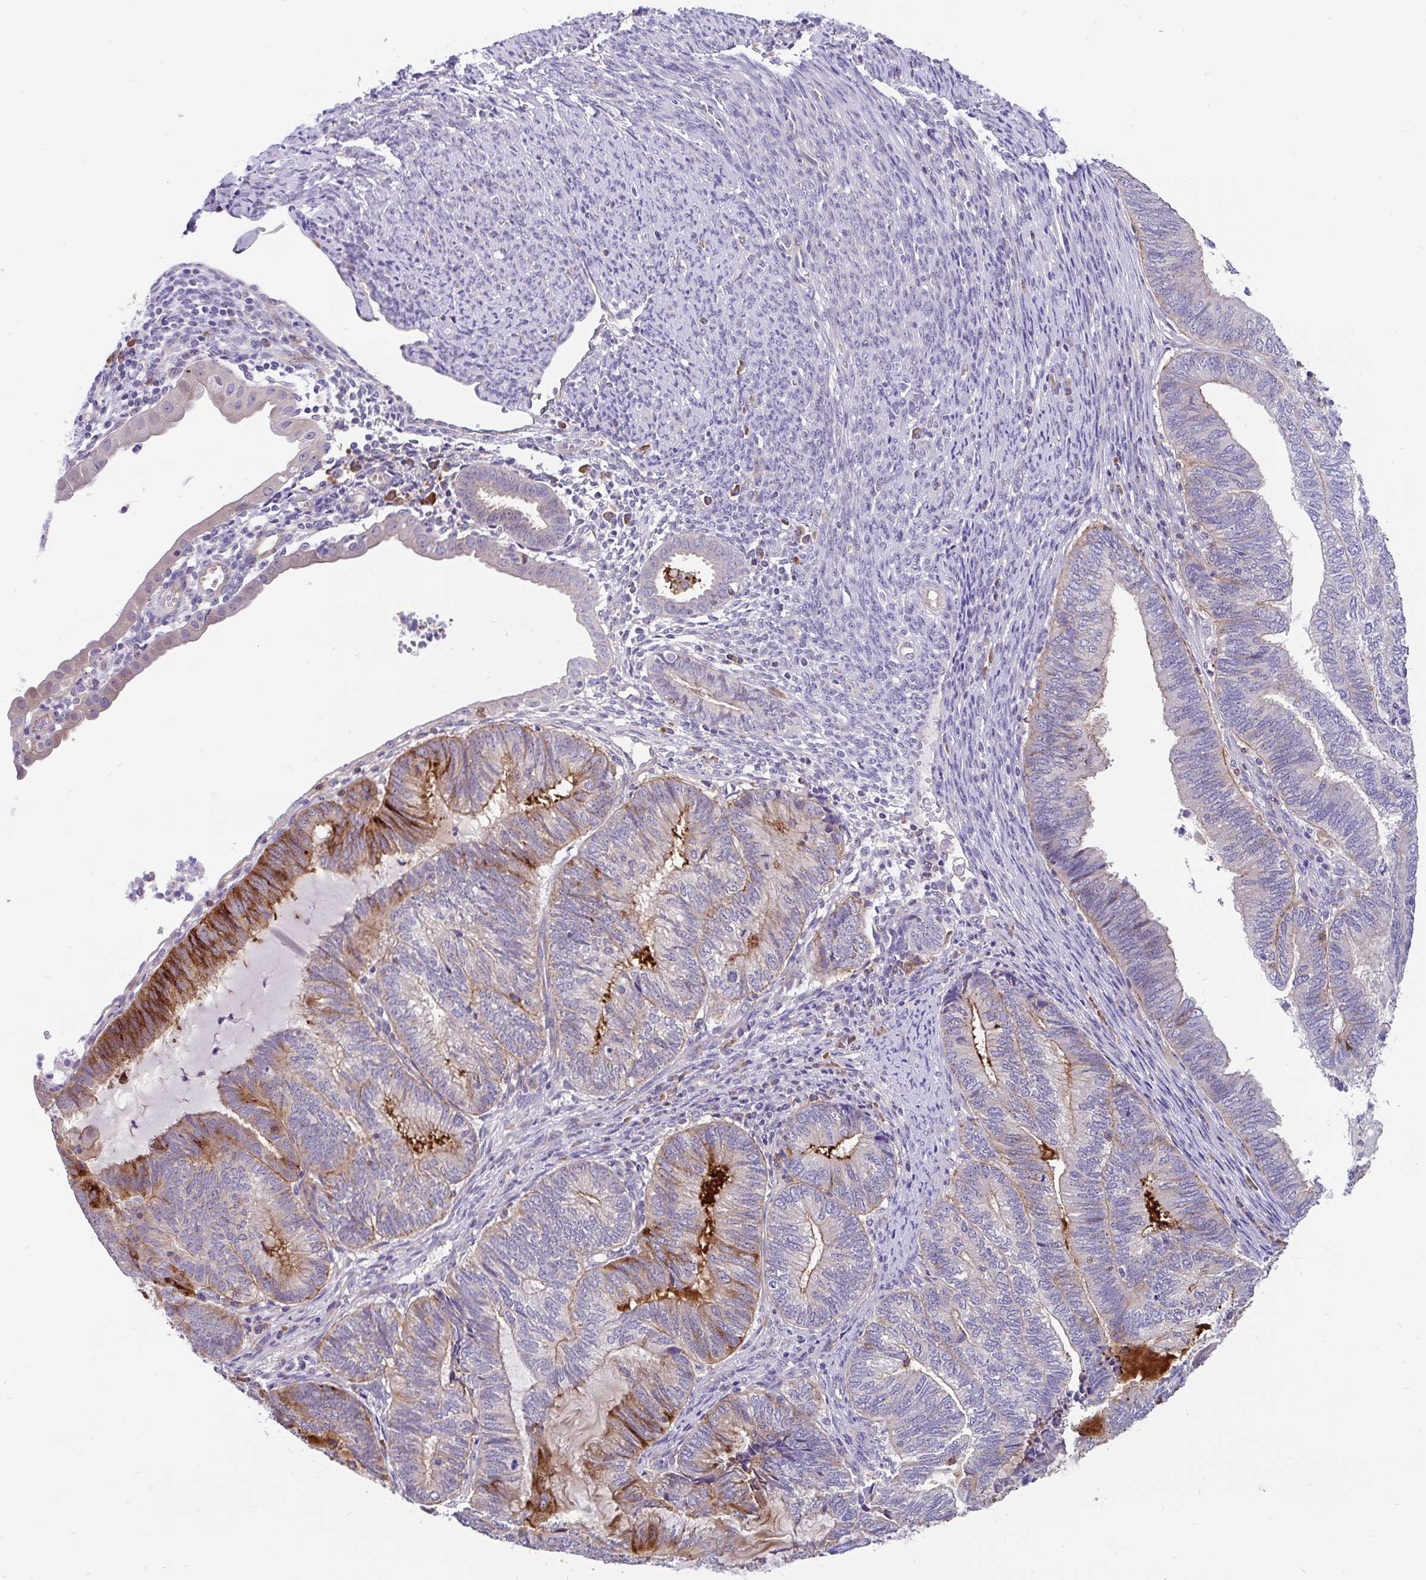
{"staining": {"intensity": "strong", "quantity": "<25%", "location": "cytoplasmic/membranous"}, "tissue": "endometrial cancer", "cell_type": "Tumor cells", "image_type": "cancer", "snomed": [{"axis": "morphology", "description": "Adenocarcinoma, NOS"}, {"axis": "topography", "description": "Uterus"}, {"axis": "topography", "description": "Endometrium"}], "caption": "A high-resolution image shows IHC staining of endometrial adenocarcinoma, which exhibits strong cytoplasmic/membranous staining in approximately <25% of tumor cells. The staining is performed using DAB (3,3'-diaminobenzidine) brown chromogen to label protein expression. The nuclei are counter-stained blue using hematoxylin.", "gene": "LRRC26", "patient": {"sex": "female", "age": 70}}